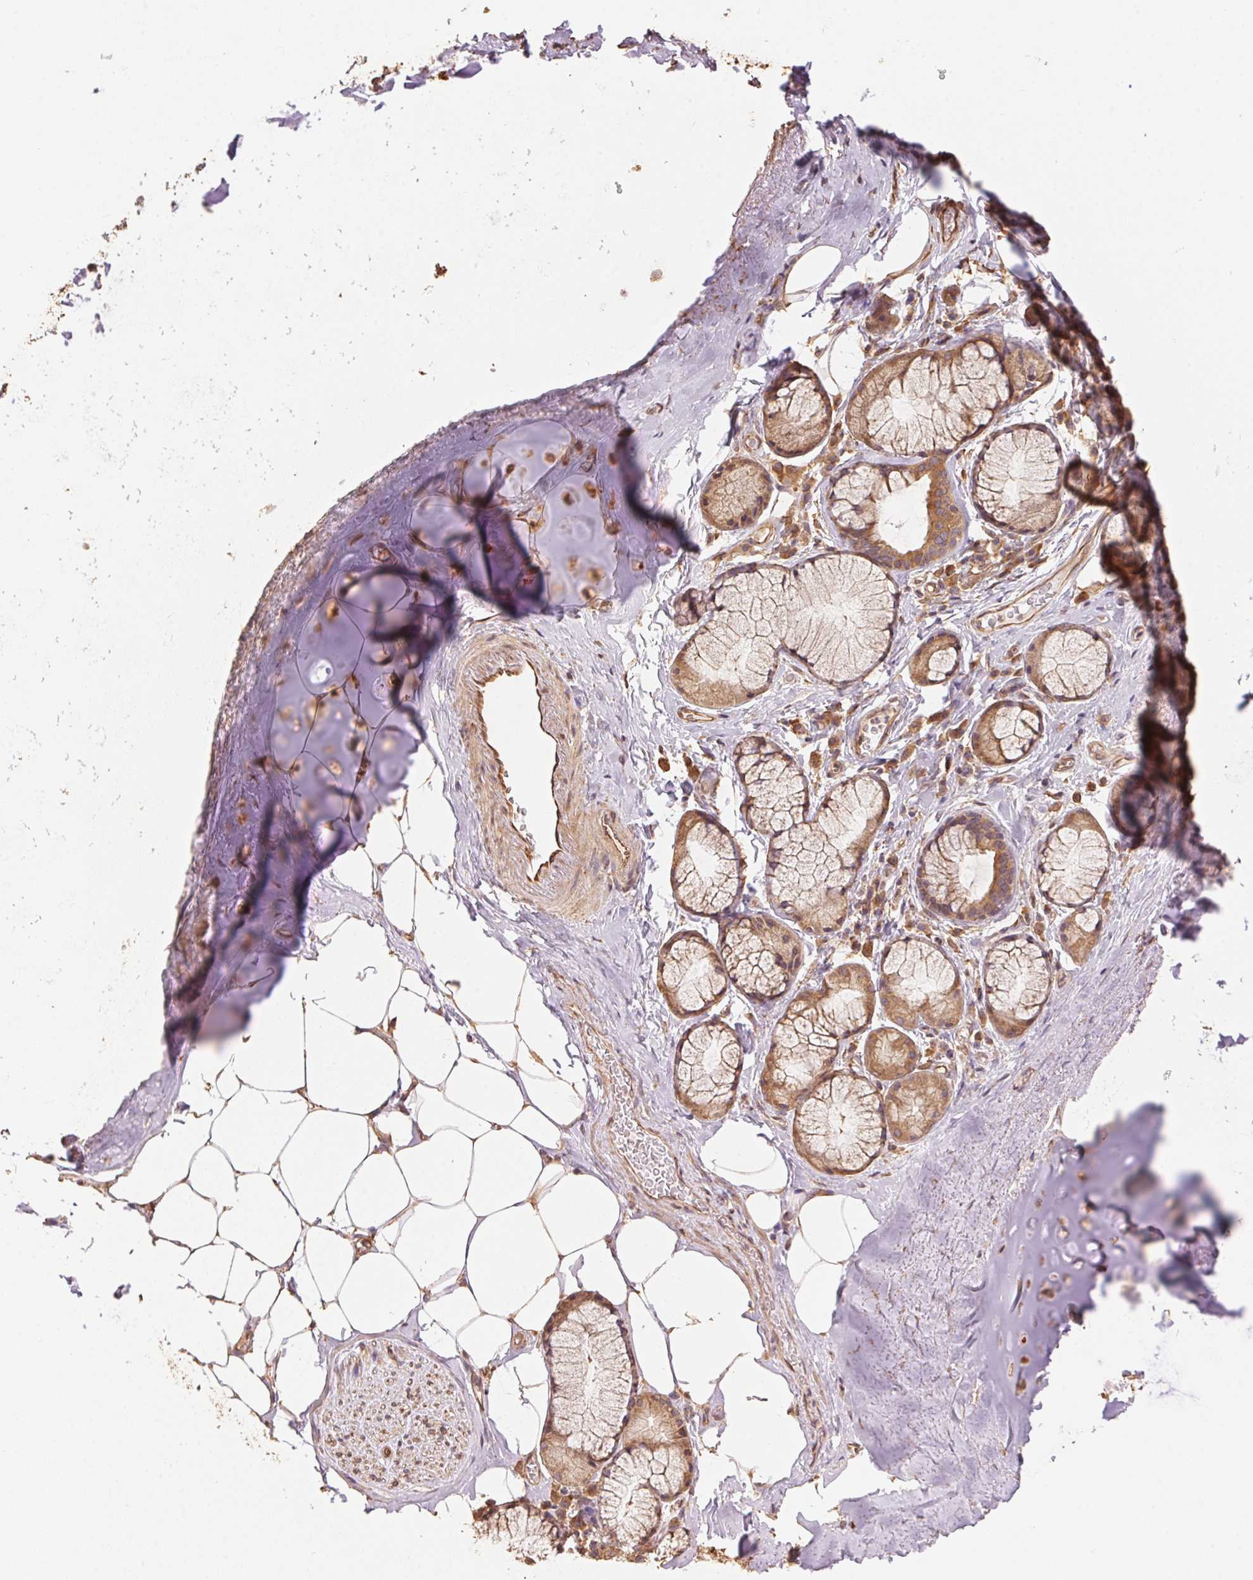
{"staining": {"intensity": "weak", "quantity": ">75%", "location": "cytoplasmic/membranous"}, "tissue": "adipose tissue", "cell_type": "Adipocytes", "image_type": "normal", "snomed": [{"axis": "morphology", "description": "Normal tissue, NOS"}, {"axis": "topography", "description": "Bronchus"}, {"axis": "topography", "description": "Lung"}], "caption": "DAB (3,3'-diaminobenzidine) immunohistochemical staining of benign adipose tissue shows weak cytoplasmic/membranous protein expression in about >75% of adipocytes.", "gene": "C6orf163", "patient": {"sex": "female", "age": 57}}